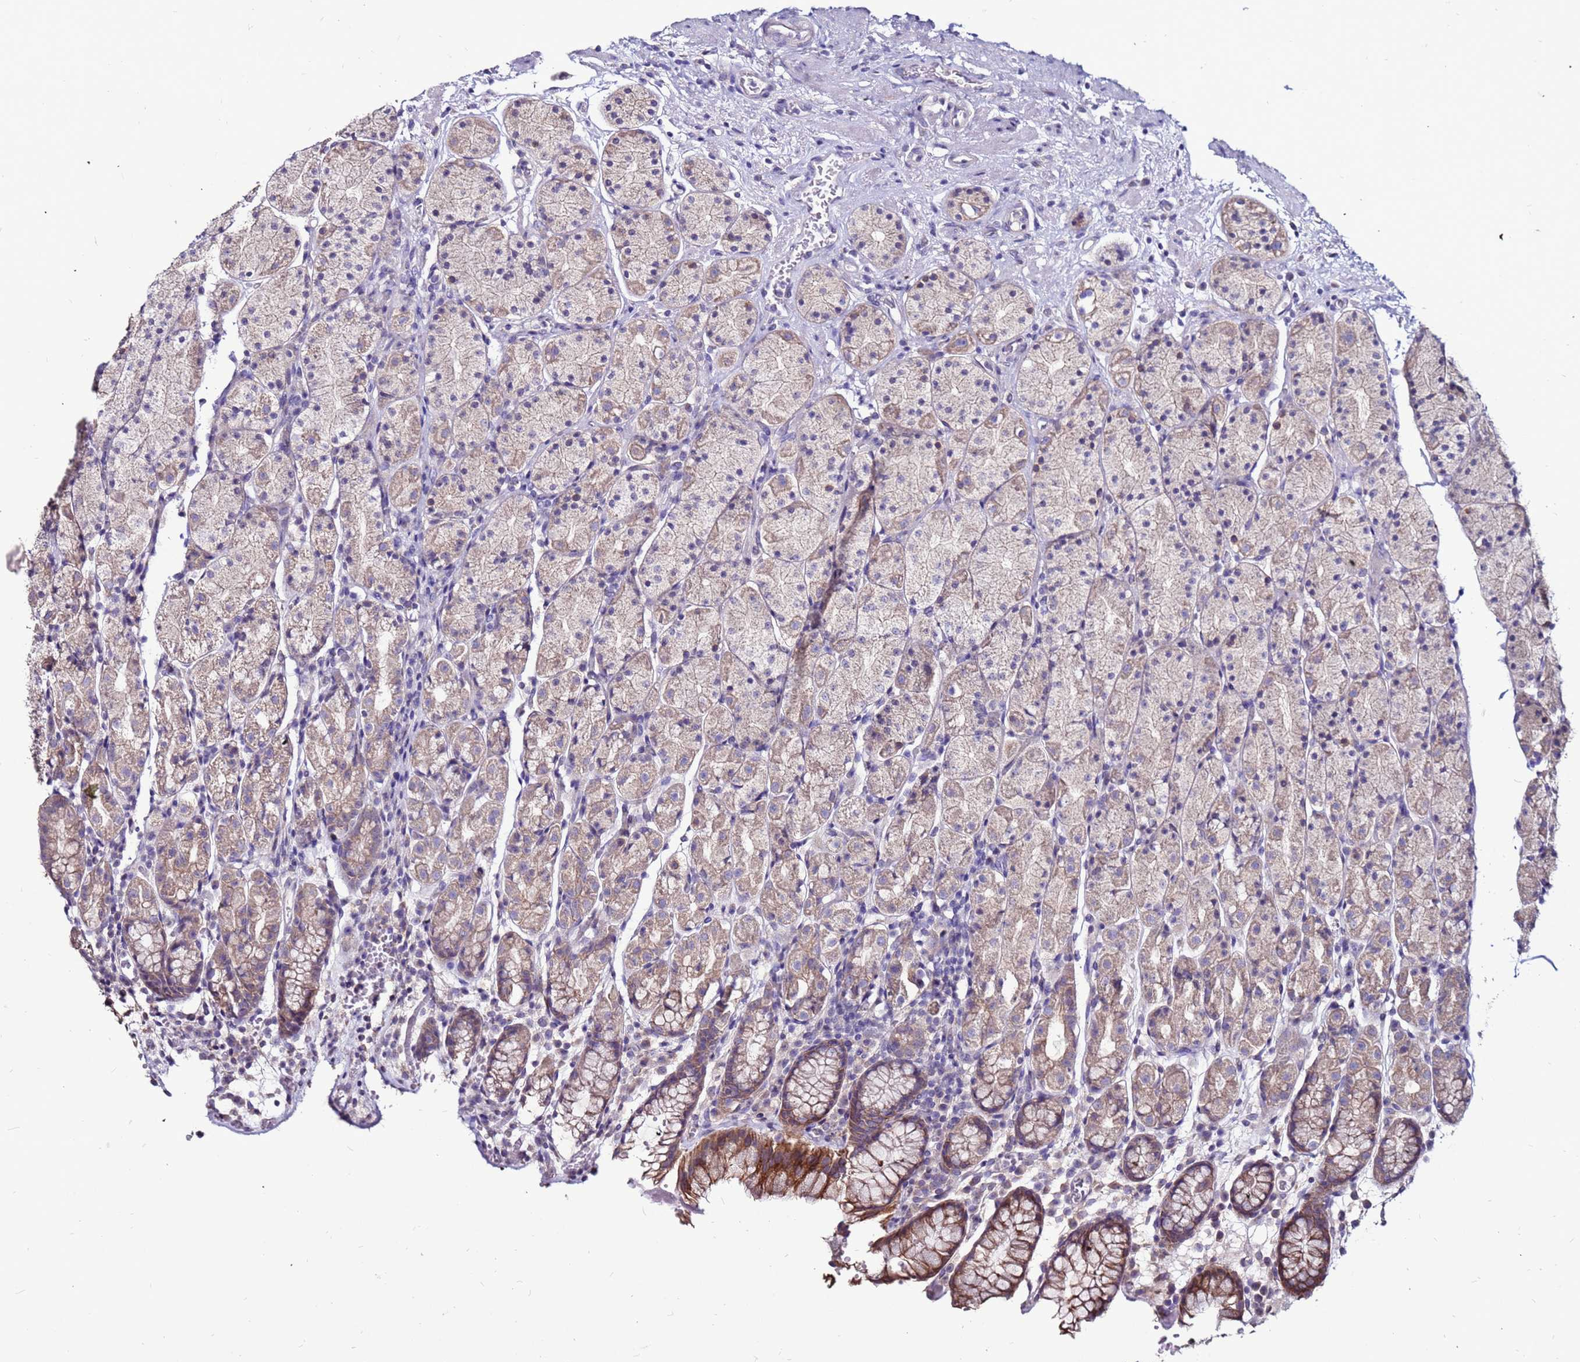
{"staining": {"intensity": "strong", "quantity": "<25%", "location": "cytoplasmic/membranous"}, "tissue": "stomach", "cell_type": "Glandular cells", "image_type": "normal", "snomed": [{"axis": "morphology", "description": "Normal tissue, NOS"}, {"axis": "topography", "description": "Stomach, upper"}, {"axis": "topography", "description": "Stomach"}], "caption": "A medium amount of strong cytoplasmic/membranous staining is identified in approximately <25% of glandular cells in benign stomach. The staining is performed using DAB brown chromogen to label protein expression. The nuclei are counter-stained blue using hematoxylin.", "gene": "SLC44A3", "patient": {"sex": "male", "age": 62}}